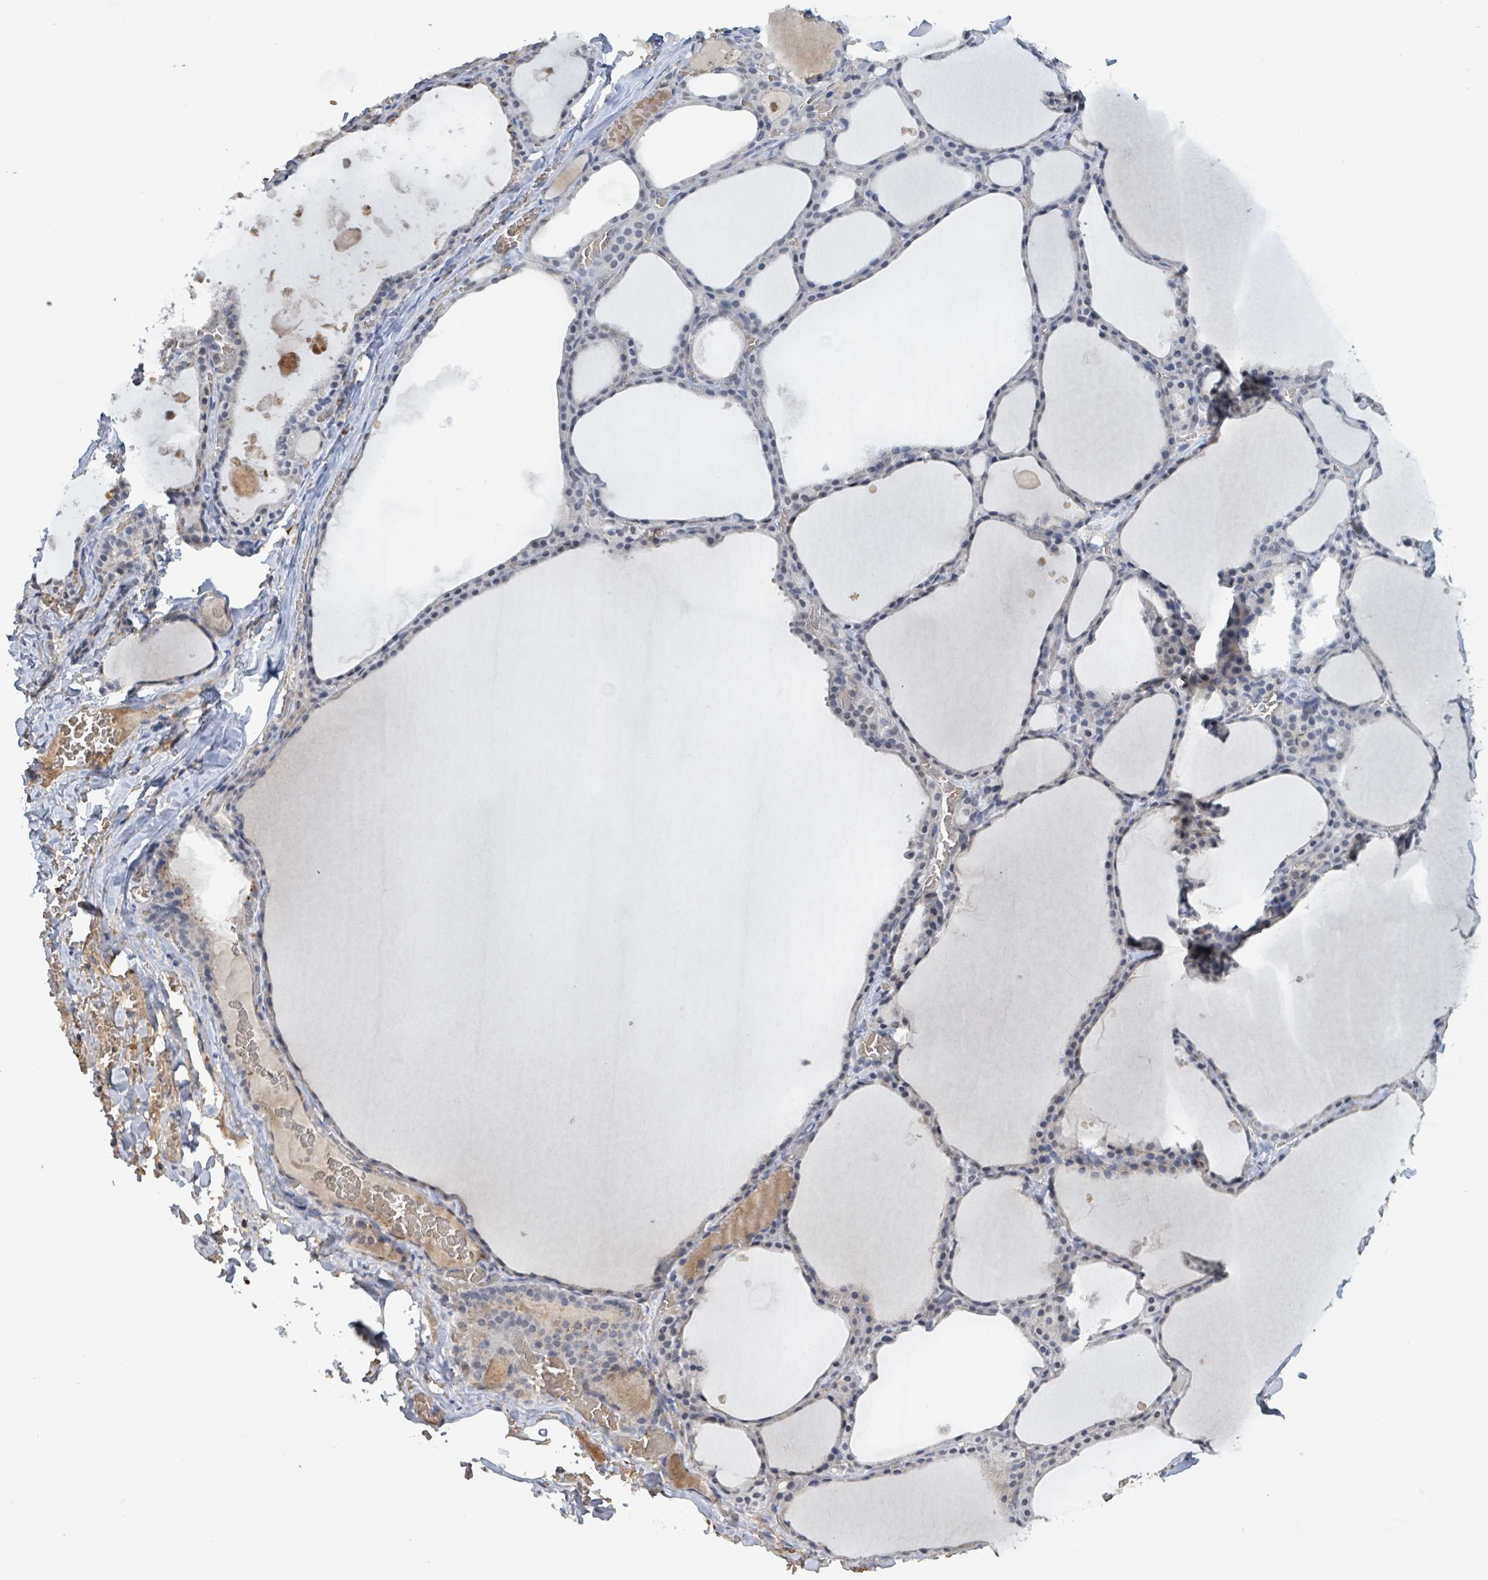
{"staining": {"intensity": "weak", "quantity": "25%-75%", "location": "cytoplasmic/membranous"}, "tissue": "thyroid gland", "cell_type": "Glandular cells", "image_type": "normal", "snomed": [{"axis": "morphology", "description": "Normal tissue, NOS"}, {"axis": "topography", "description": "Thyroid gland"}], "caption": "Immunohistochemistry (IHC) (DAB (3,3'-diaminobenzidine)) staining of normal thyroid gland demonstrates weak cytoplasmic/membranous protein positivity in approximately 25%-75% of glandular cells. The protein is stained brown, and the nuclei are stained in blue (DAB IHC with brightfield microscopy, high magnification).", "gene": "SEBOX", "patient": {"sex": "male", "age": 56}}